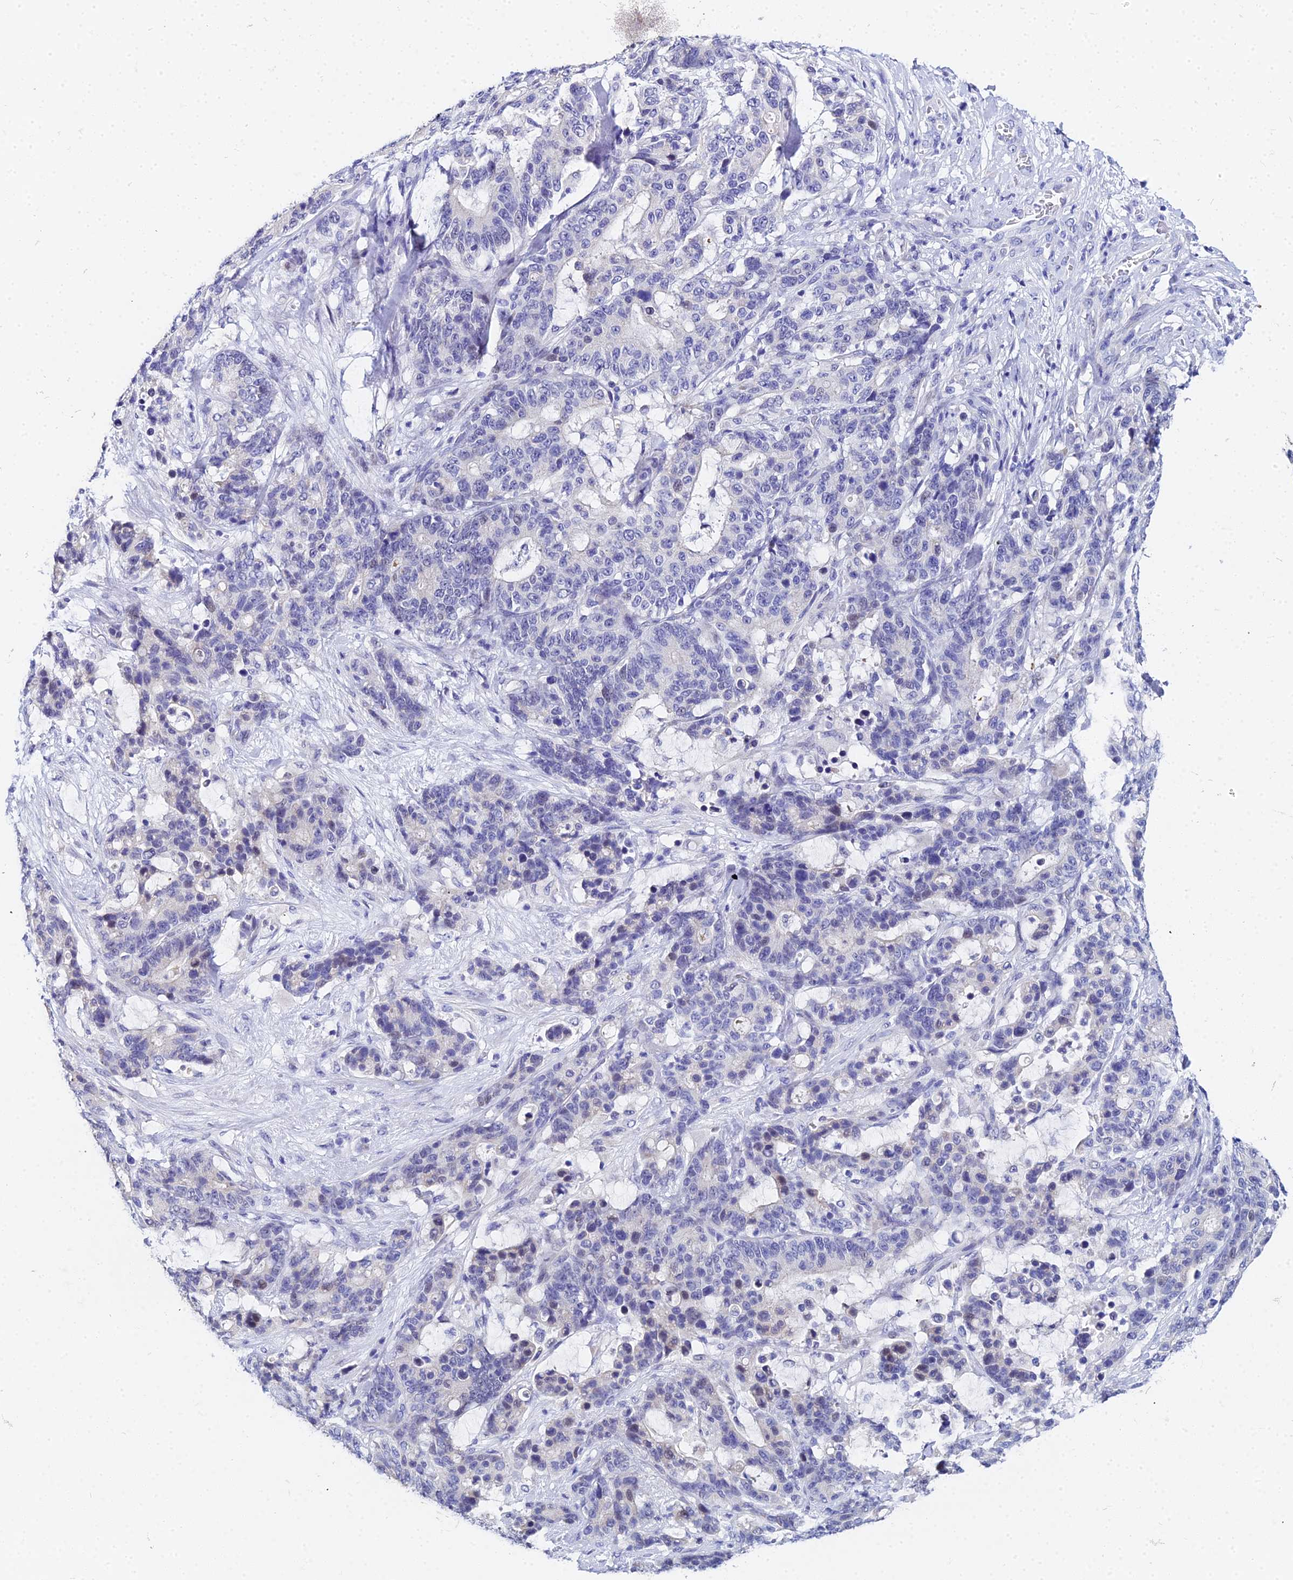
{"staining": {"intensity": "negative", "quantity": "none", "location": "none"}, "tissue": "stomach cancer", "cell_type": "Tumor cells", "image_type": "cancer", "snomed": [{"axis": "morphology", "description": "Normal tissue, NOS"}, {"axis": "morphology", "description": "Adenocarcinoma, NOS"}, {"axis": "topography", "description": "Stomach"}], "caption": "Immunohistochemistry (IHC) photomicrograph of human stomach cancer (adenocarcinoma) stained for a protein (brown), which demonstrates no positivity in tumor cells. (DAB immunohistochemistry, high magnification).", "gene": "OCM", "patient": {"sex": "female", "age": 64}}